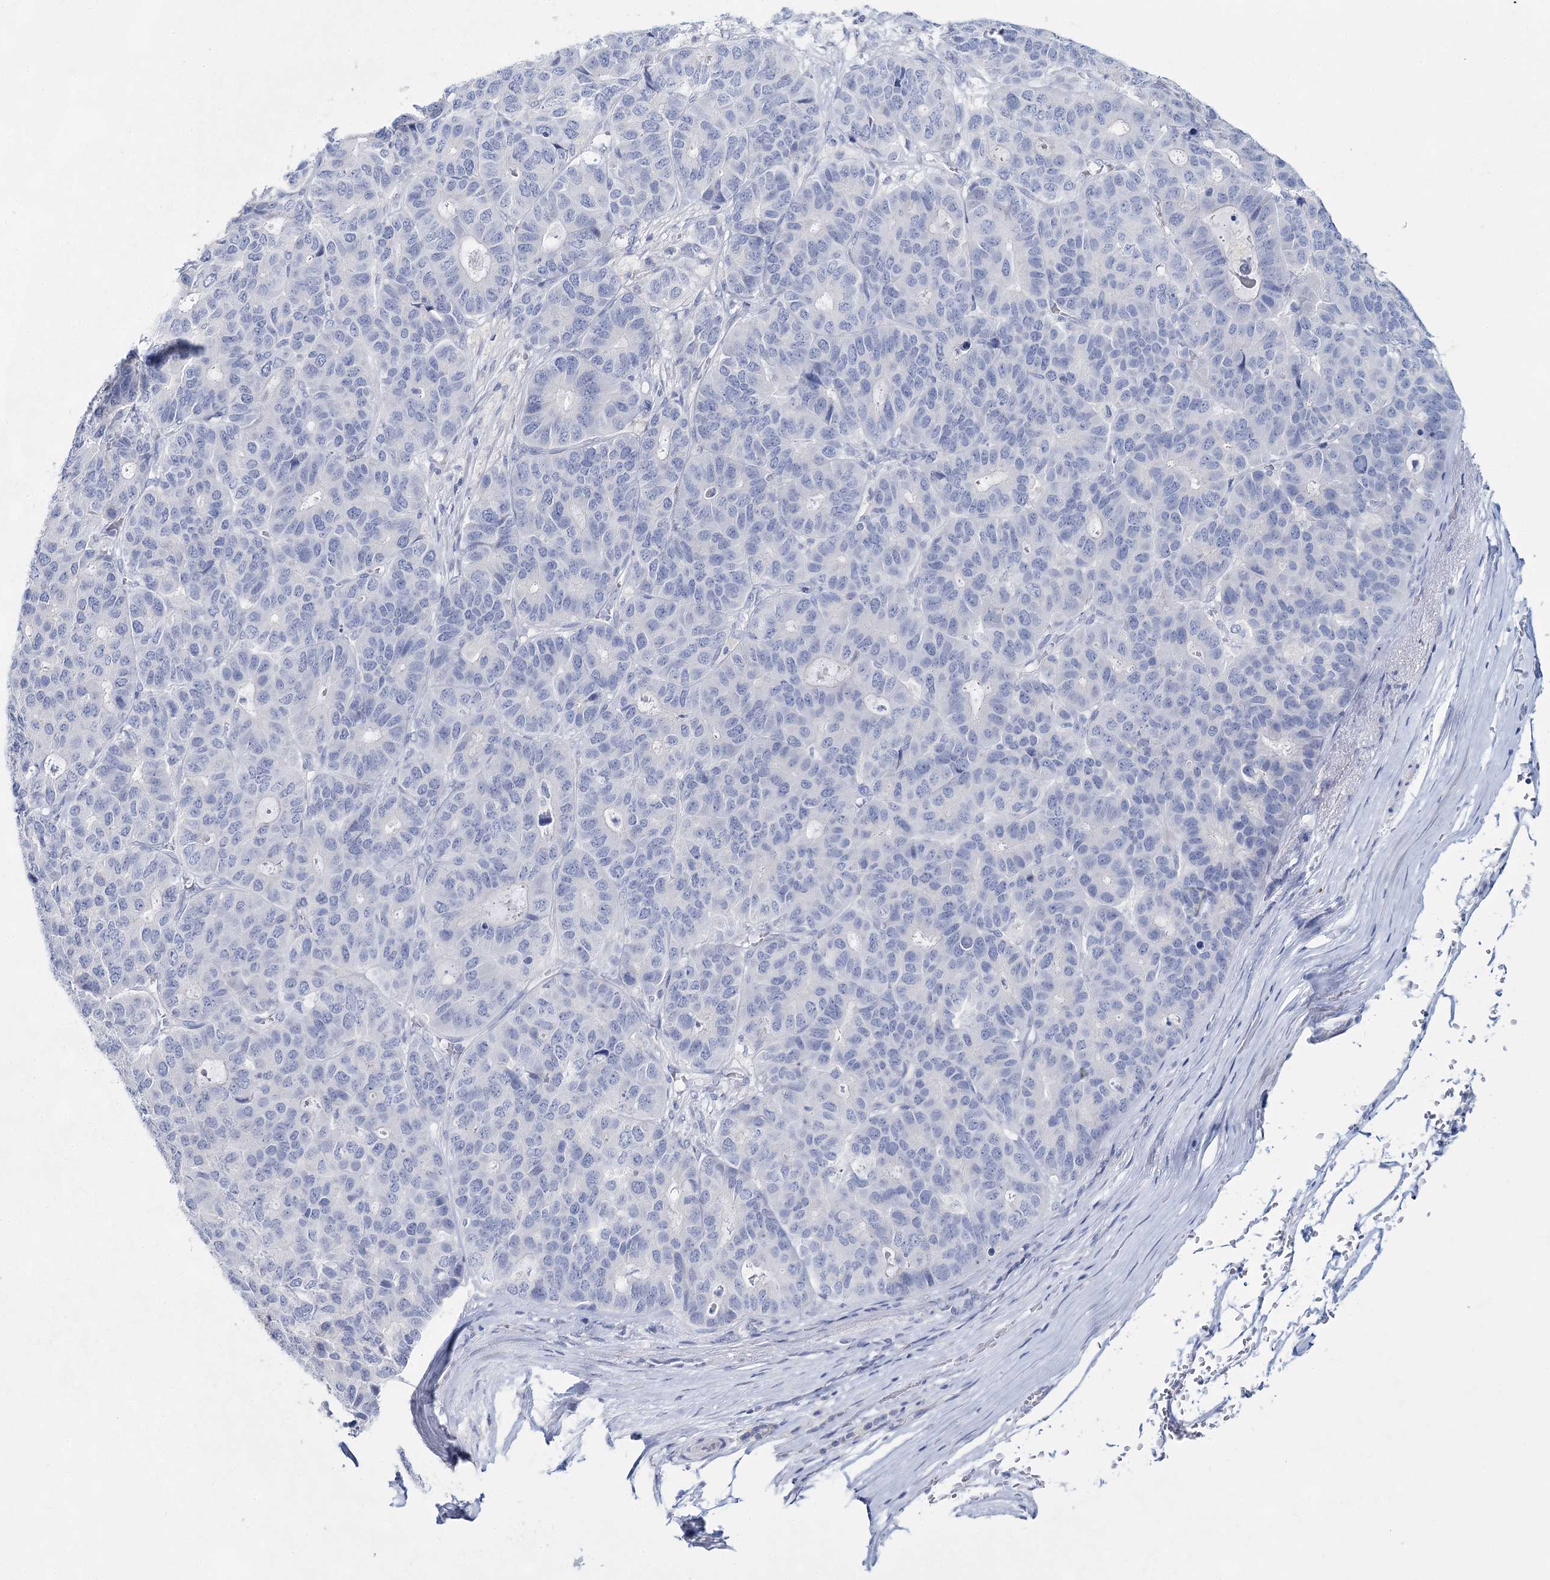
{"staining": {"intensity": "negative", "quantity": "none", "location": "none"}, "tissue": "pancreatic cancer", "cell_type": "Tumor cells", "image_type": "cancer", "snomed": [{"axis": "morphology", "description": "Adenocarcinoma, NOS"}, {"axis": "topography", "description": "Pancreas"}], "caption": "Tumor cells show no significant expression in pancreatic cancer (adenocarcinoma).", "gene": "SLC17A2", "patient": {"sex": "male", "age": 50}}